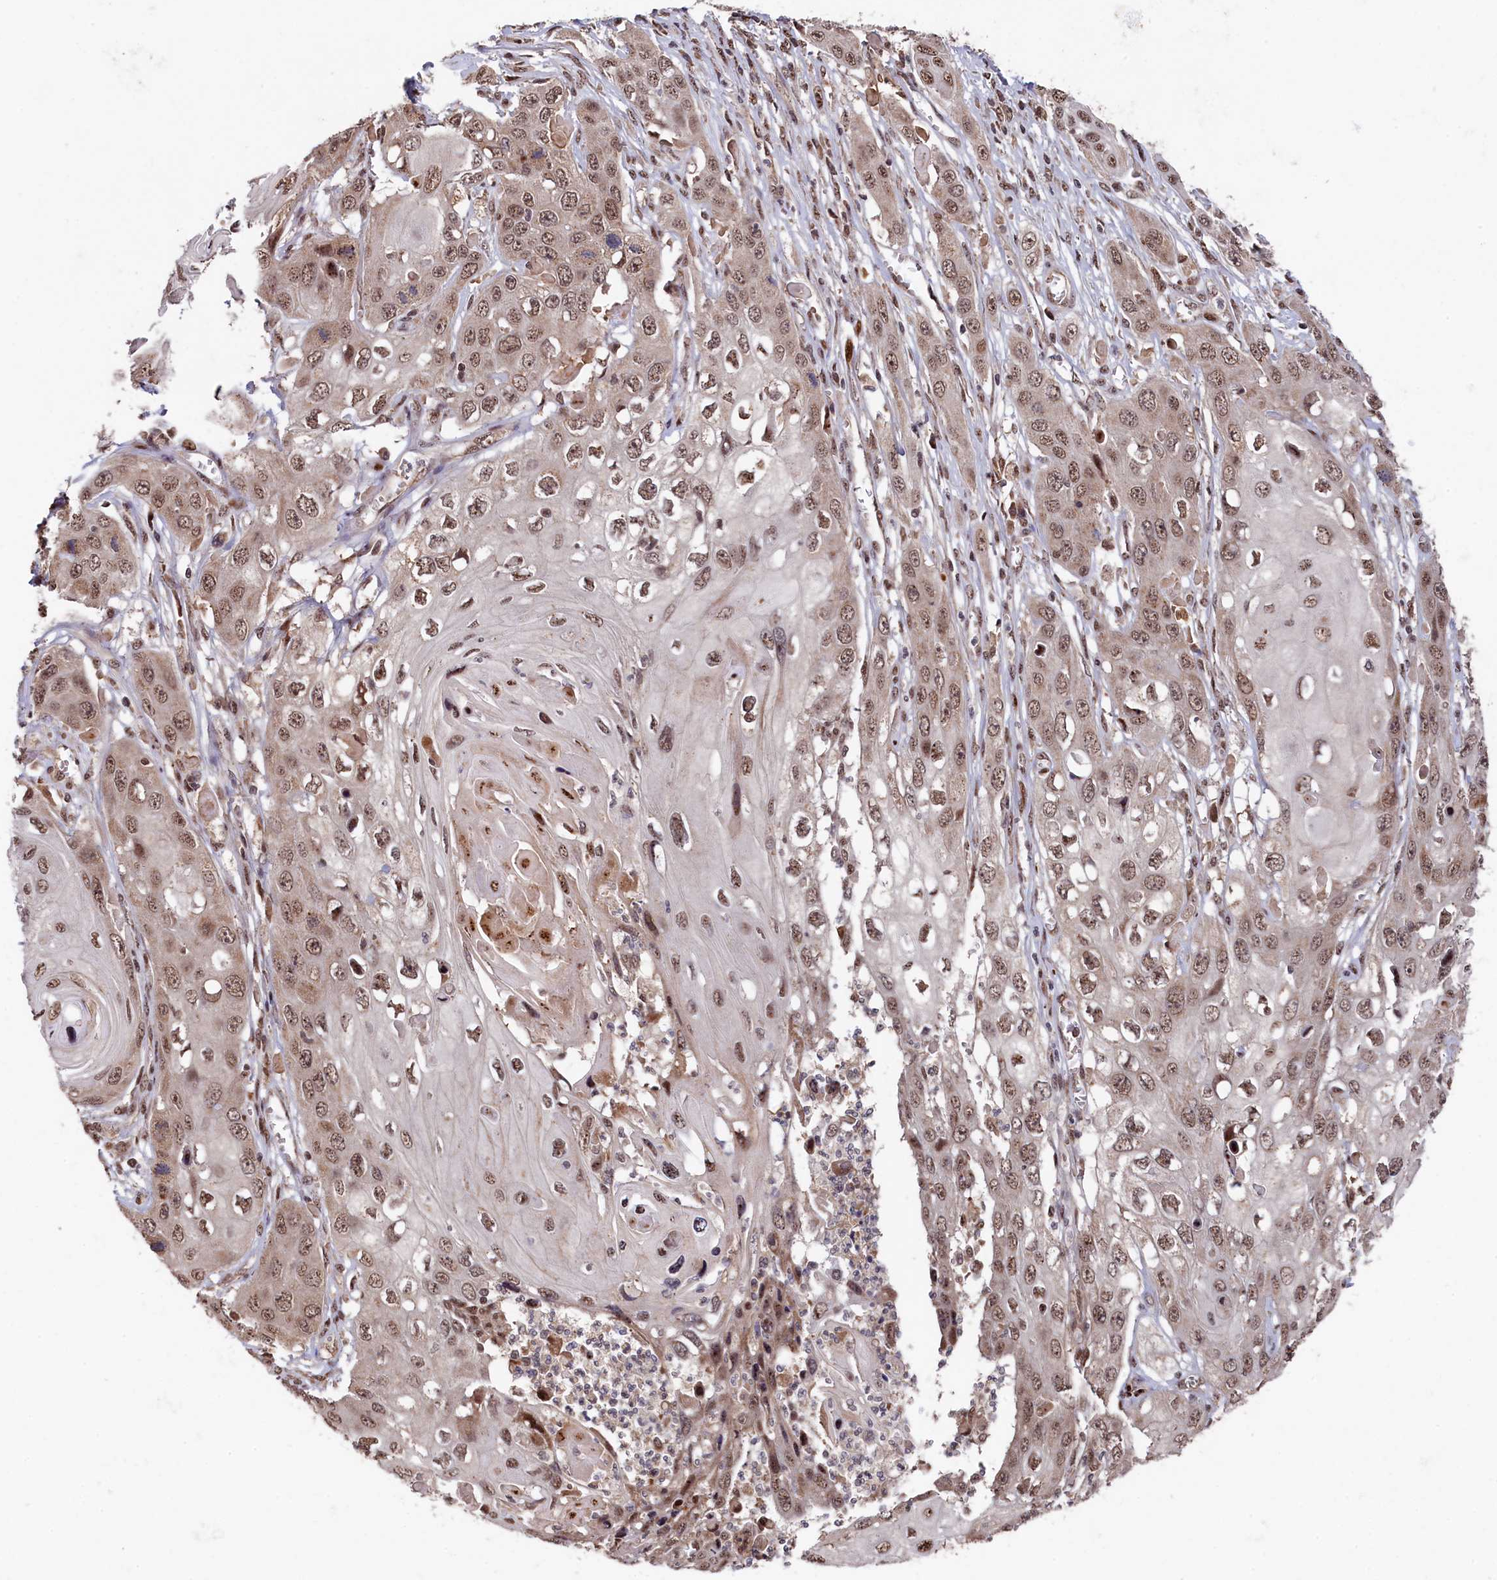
{"staining": {"intensity": "moderate", "quantity": ">75%", "location": "nuclear"}, "tissue": "skin cancer", "cell_type": "Tumor cells", "image_type": "cancer", "snomed": [{"axis": "morphology", "description": "Squamous cell carcinoma, NOS"}, {"axis": "topography", "description": "Skin"}], "caption": "Moderate nuclear positivity is identified in about >75% of tumor cells in skin squamous cell carcinoma.", "gene": "CLPX", "patient": {"sex": "male", "age": 55}}